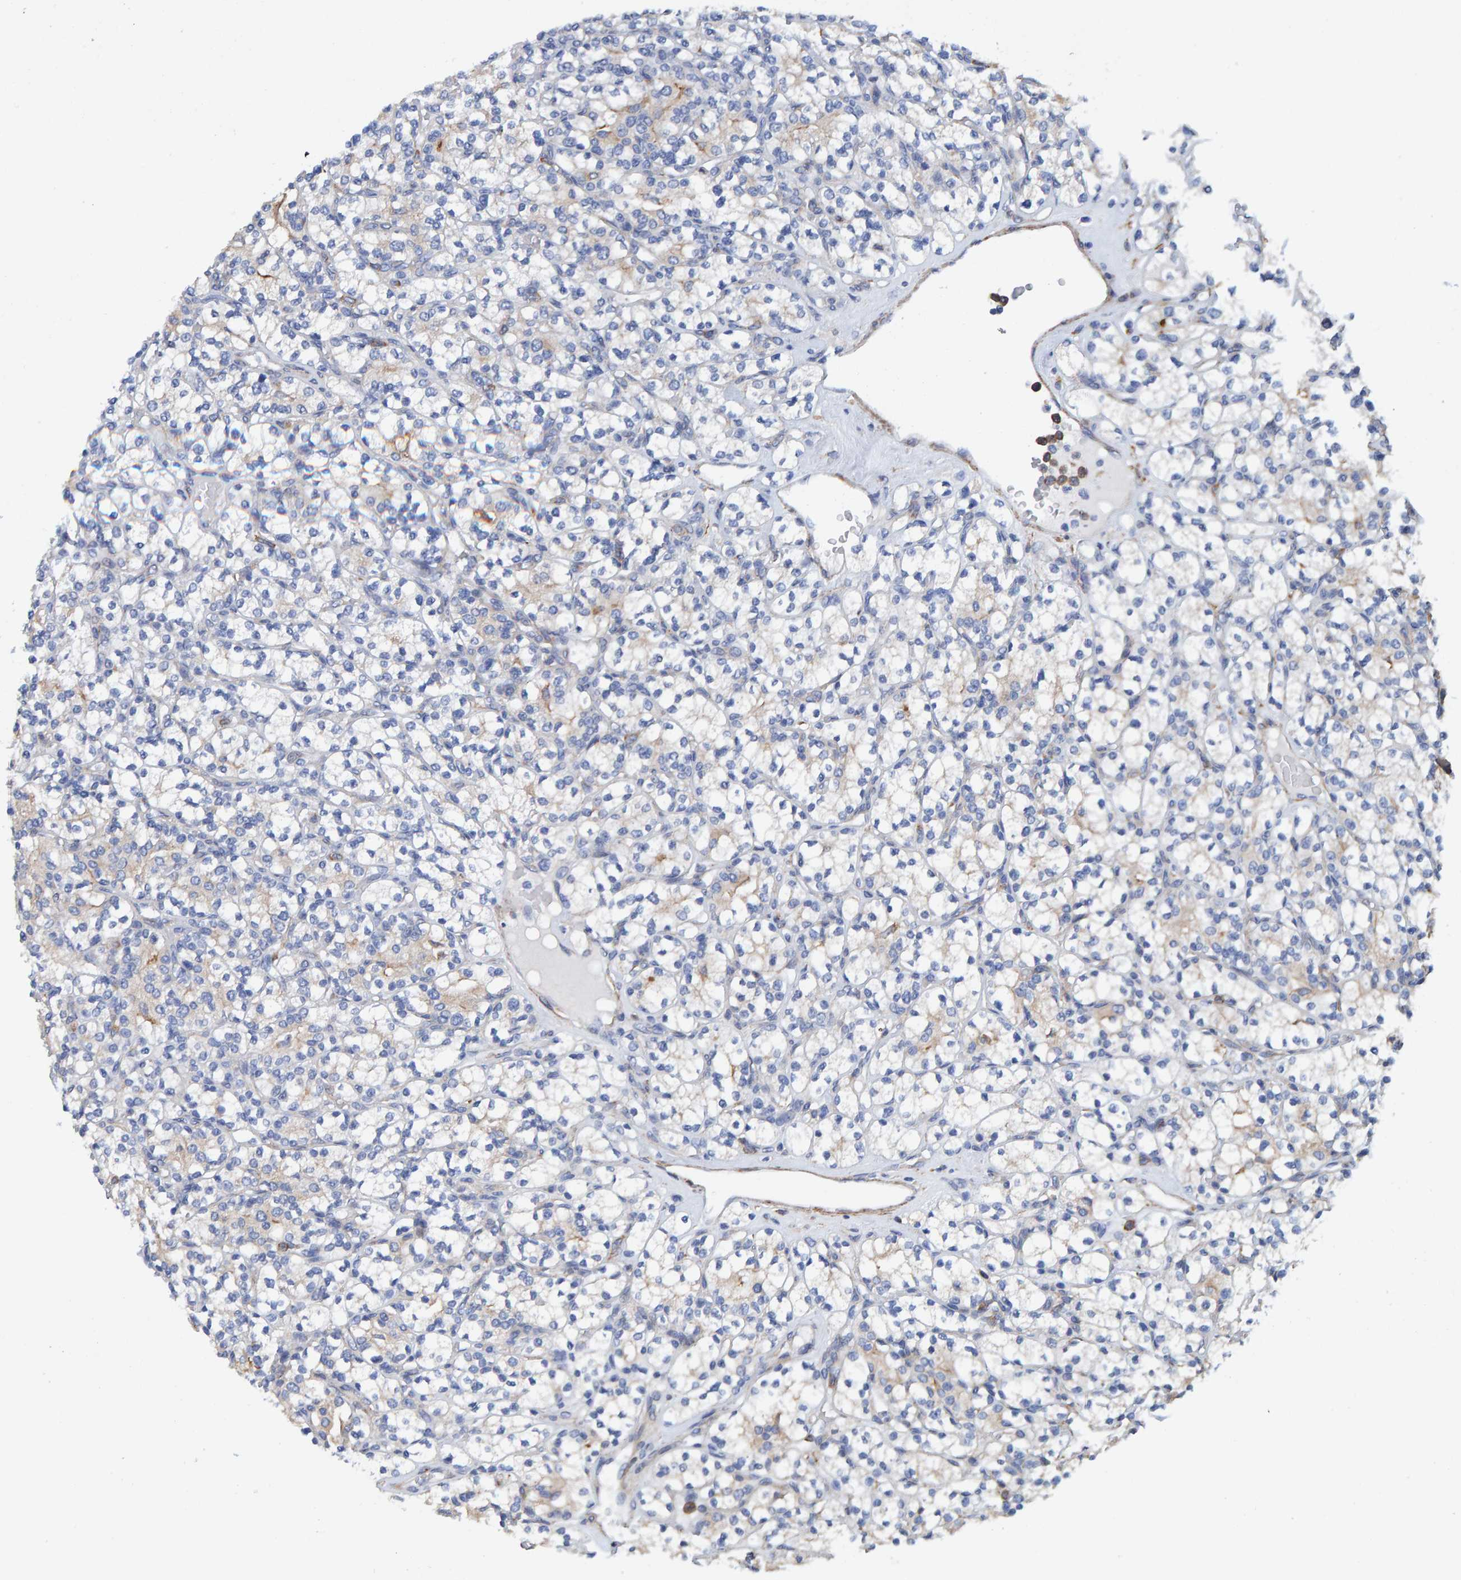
{"staining": {"intensity": "negative", "quantity": "none", "location": "none"}, "tissue": "renal cancer", "cell_type": "Tumor cells", "image_type": "cancer", "snomed": [{"axis": "morphology", "description": "Adenocarcinoma, NOS"}, {"axis": "topography", "description": "Kidney"}], "caption": "Tumor cells are negative for protein expression in human renal cancer (adenocarcinoma). (Immunohistochemistry (ihc), brightfield microscopy, high magnification).", "gene": "LRP1", "patient": {"sex": "male", "age": 77}}